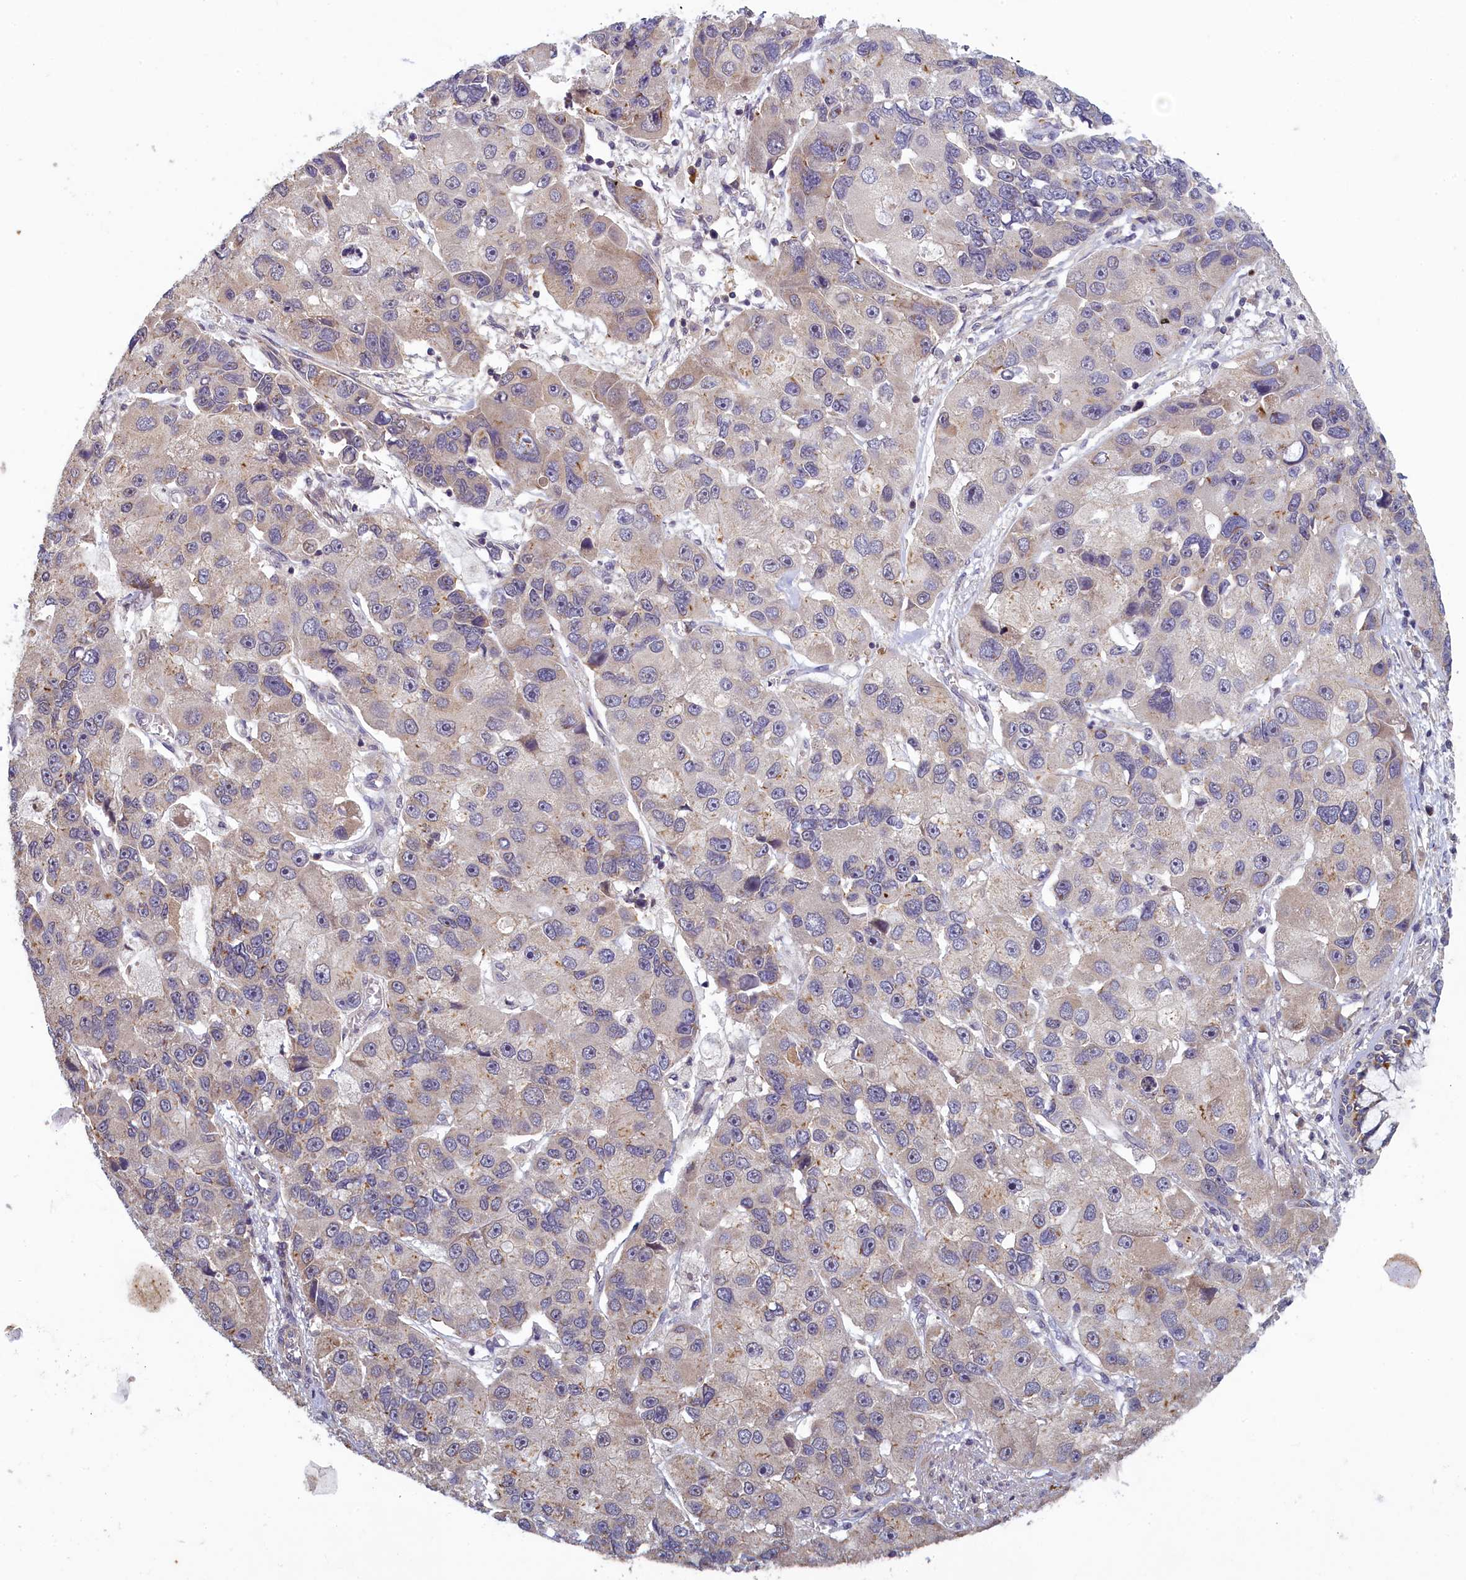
{"staining": {"intensity": "weak", "quantity": "<25%", "location": "cytoplasmic/membranous"}, "tissue": "lung cancer", "cell_type": "Tumor cells", "image_type": "cancer", "snomed": [{"axis": "morphology", "description": "Adenocarcinoma, NOS"}, {"axis": "topography", "description": "Lung"}], "caption": "The photomicrograph displays no significant staining in tumor cells of lung adenocarcinoma.", "gene": "NUDT6", "patient": {"sex": "female", "age": 54}}